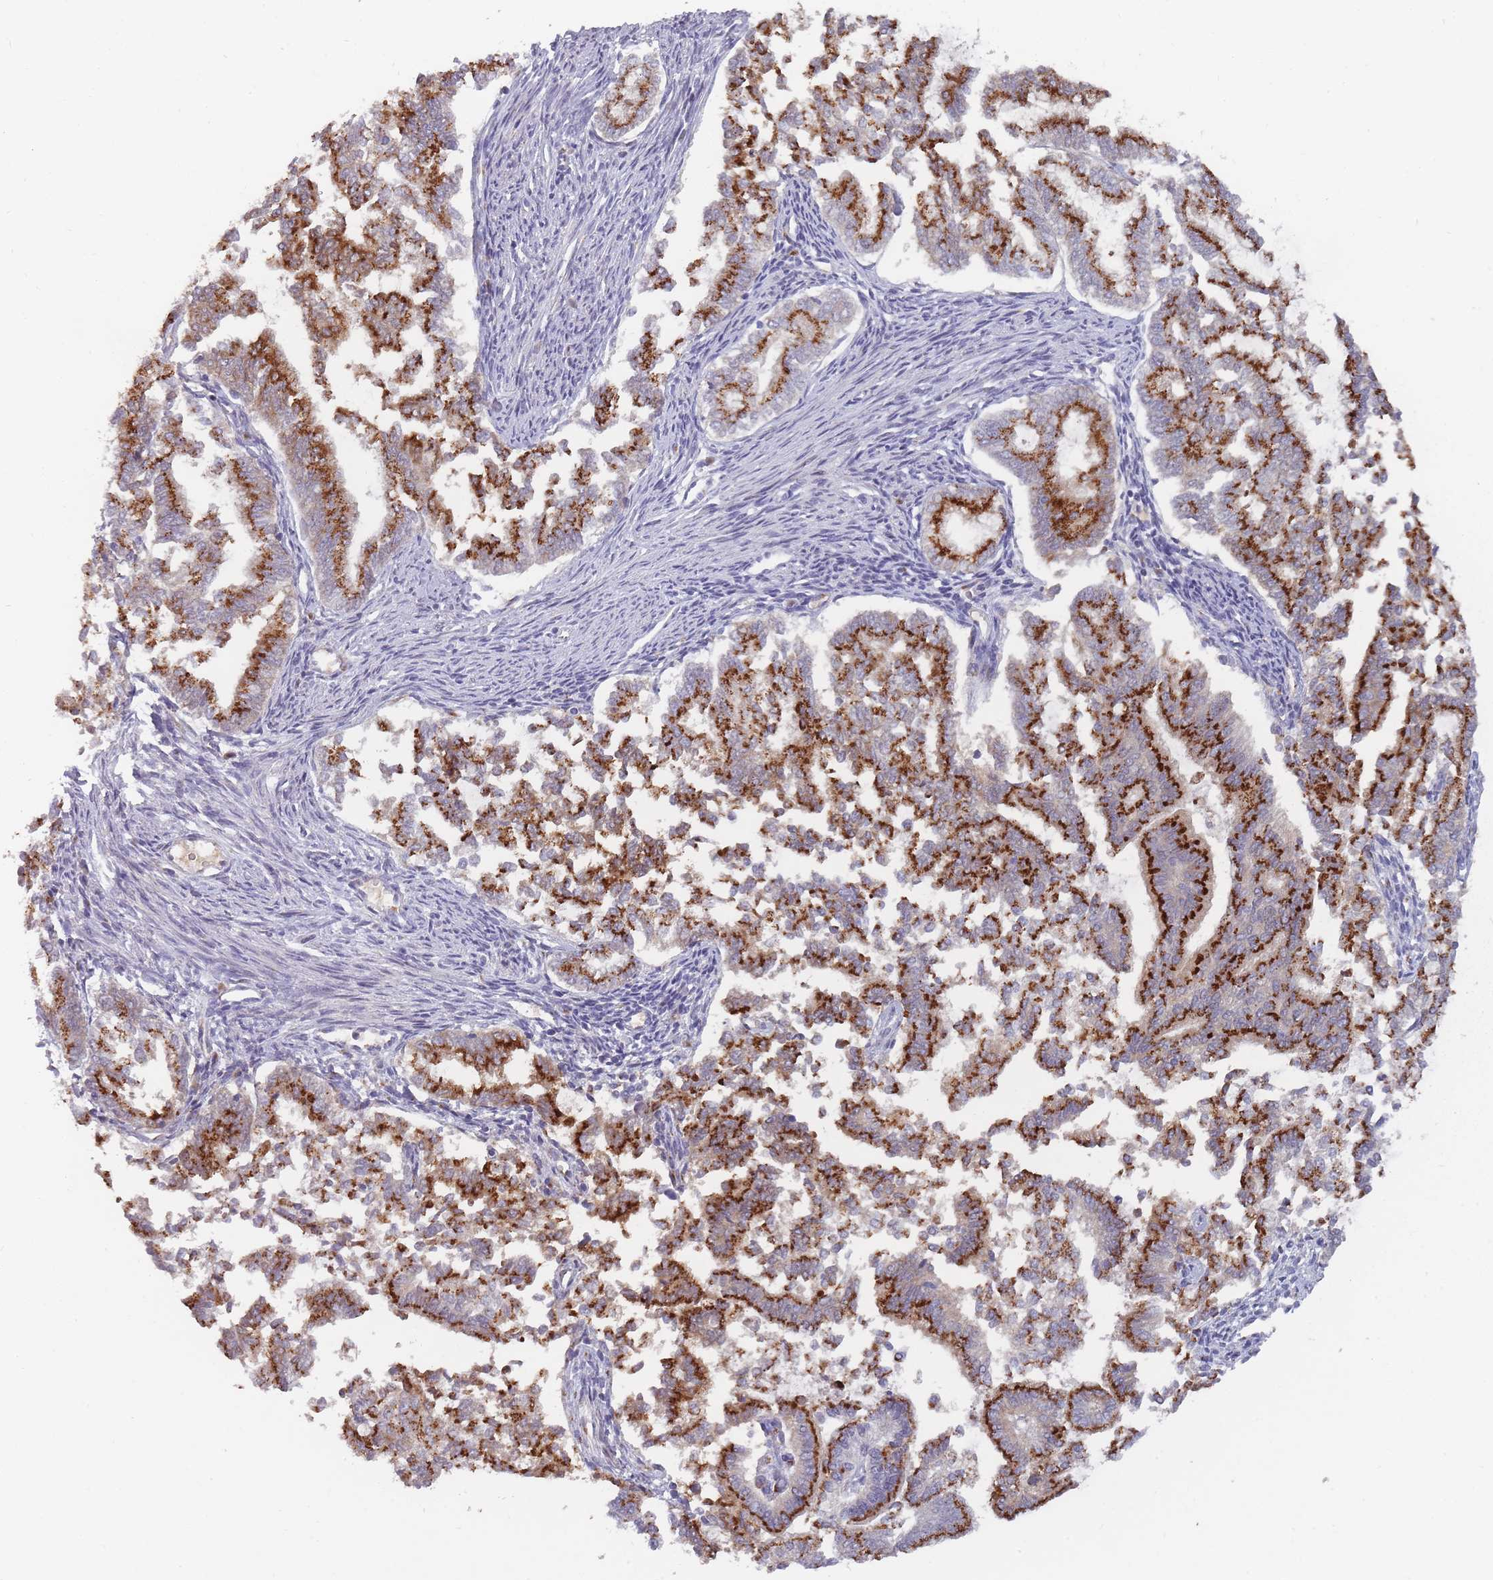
{"staining": {"intensity": "strong", "quantity": ">75%", "location": "cytoplasmic/membranous"}, "tissue": "endometrial cancer", "cell_type": "Tumor cells", "image_type": "cancer", "snomed": [{"axis": "morphology", "description": "Adenocarcinoma, NOS"}, {"axis": "topography", "description": "Endometrium"}], "caption": "This image demonstrates immunohistochemistry (IHC) staining of endometrial cancer (adenocarcinoma), with high strong cytoplasmic/membranous expression in approximately >75% of tumor cells.", "gene": "MAN1B1", "patient": {"sex": "female", "age": 79}}